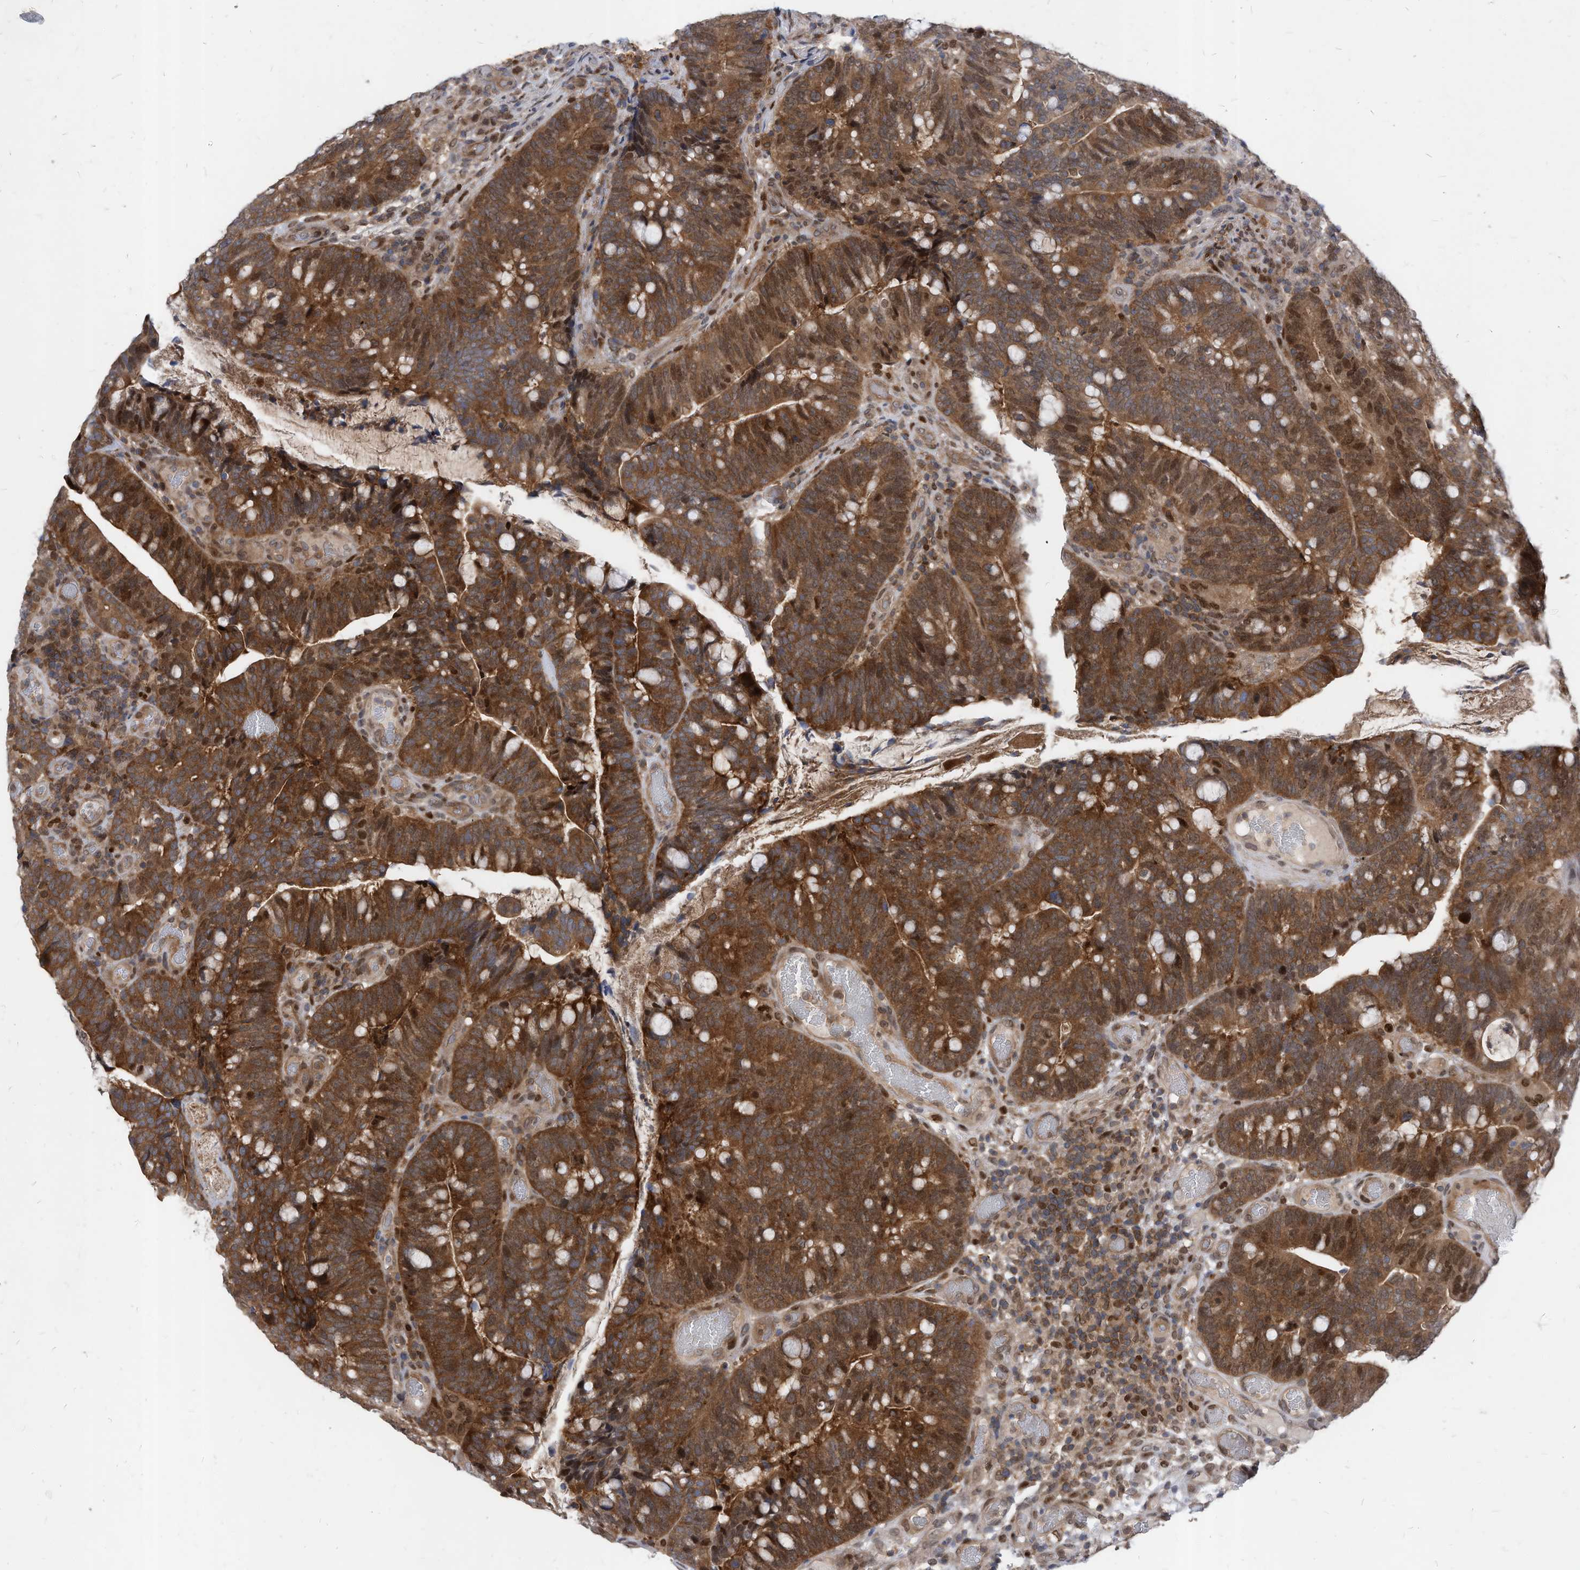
{"staining": {"intensity": "strong", "quantity": ">75%", "location": "cytoplasmic/membranous,nuclear"}, "tissue": "colorectal cancer", "cell_type": "Tumor cells", "image_type": "cancer", "snomed": [{"axis": "morphology", "description": "Adenocarcinoma, NOS"}, {"axis": "topography", "description": "Colon"}], "caption": "Adenocarcinoma (colorectal) stained with IHC reveals strong cytoplasmic/membranous and nuclear positivity in about >75% of tumor cells. (DAB (3,3'-diaminobenzidine) = brown stain, brightfield microscopy at high magnification).", "gene": "KPNB1", "patient": {"sex": "female", "age": 66}}